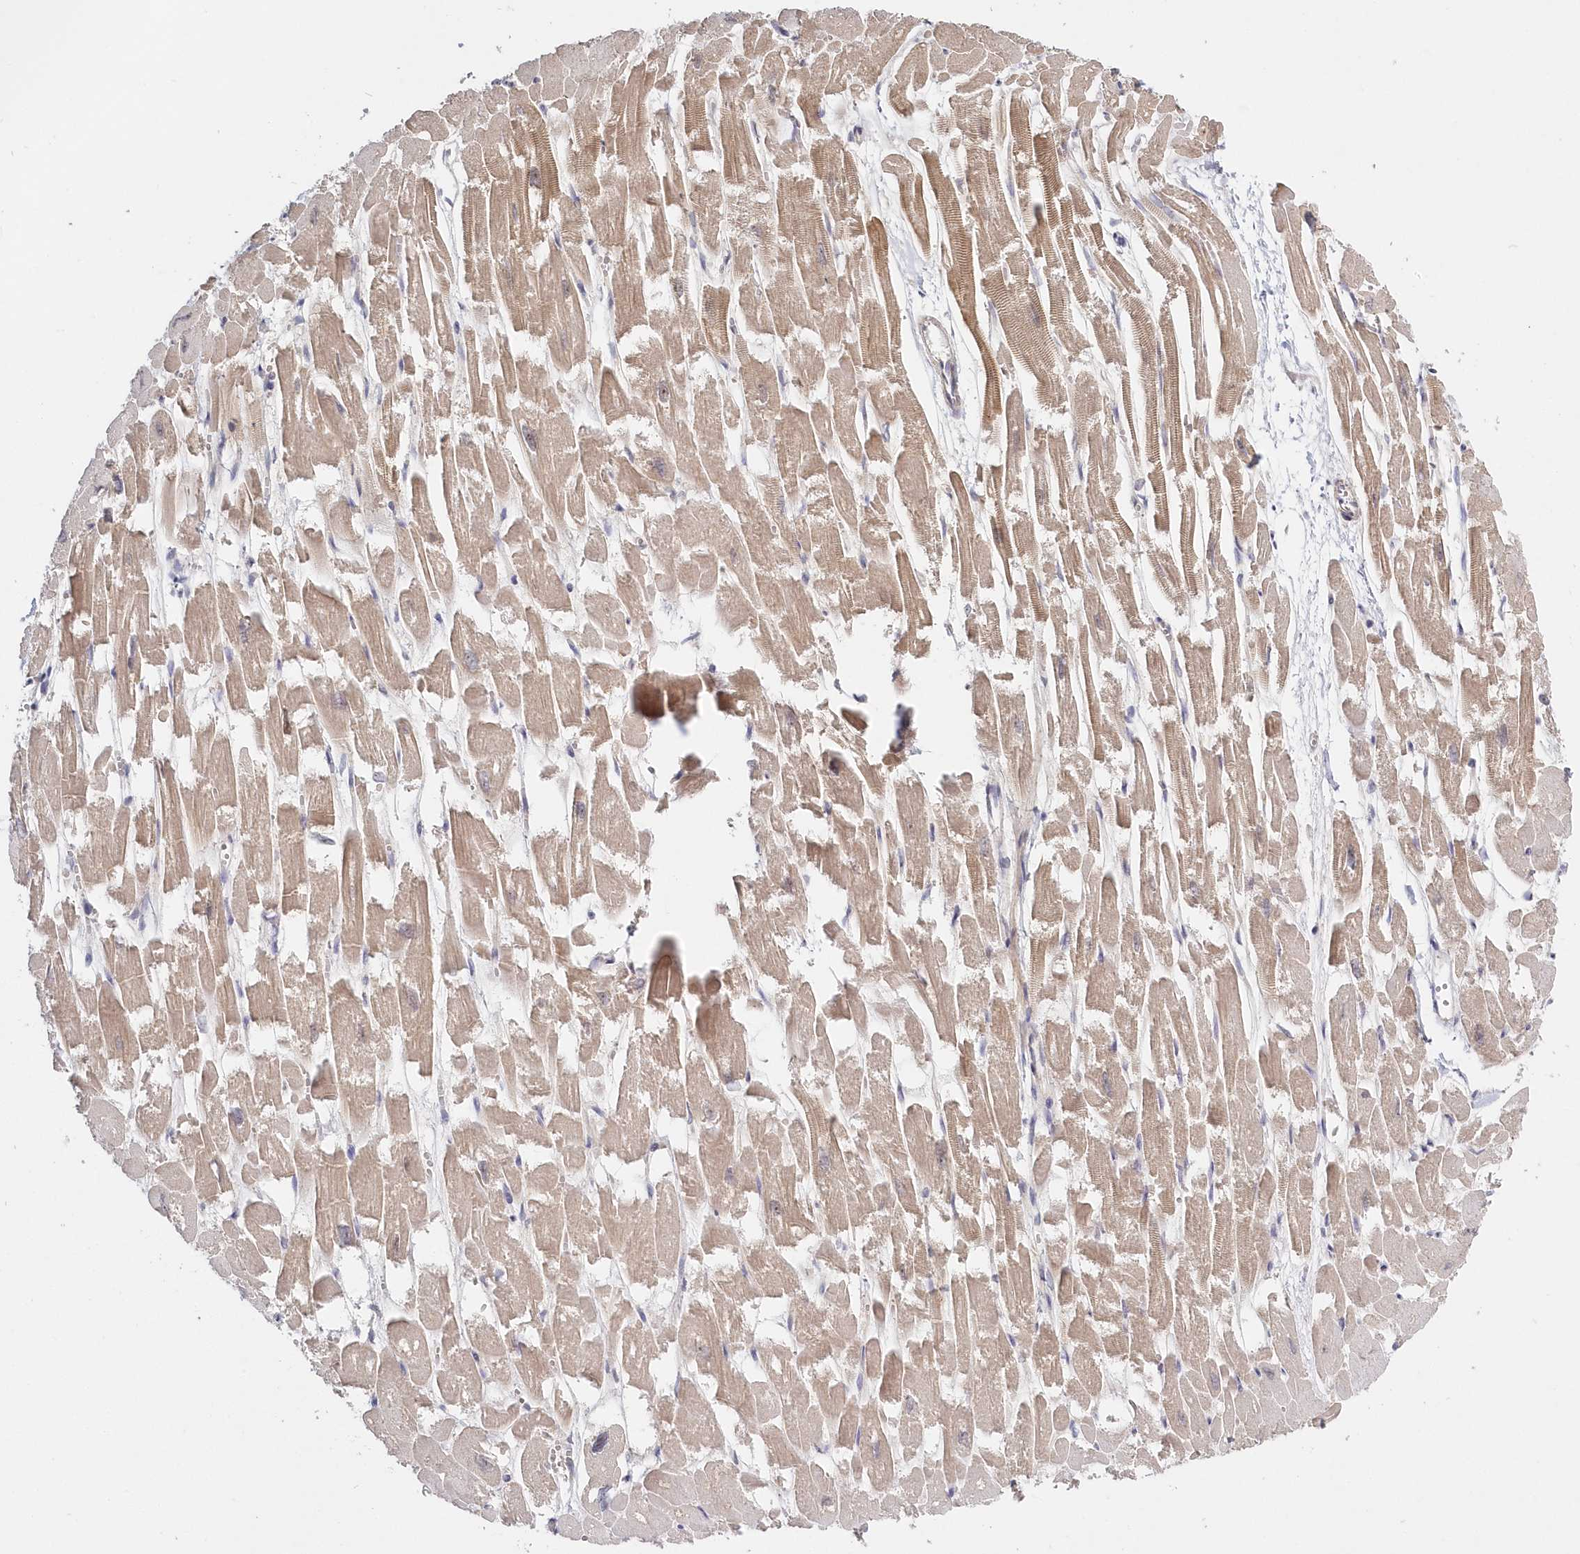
{"staining": {"intensity": "moderate", "quantity": "<25%", "location": "cytoplasmic/membranous"}, "tissue": "heart muscle", "cell_type": "Cardiomyocytes", "image_type": "normal", "snomed": [{"axis": "morphology", "description": "Normal tissue, NOS"}, {"axis": "topography", "description": "Heart"}], "caption": "Moderate cytoplasmic/membranous staining is present in about <25% of cardiomyocytes in normal heart muscle.", "gene": "KATNA1", "patient": {"sex": "male", "age": 54}}